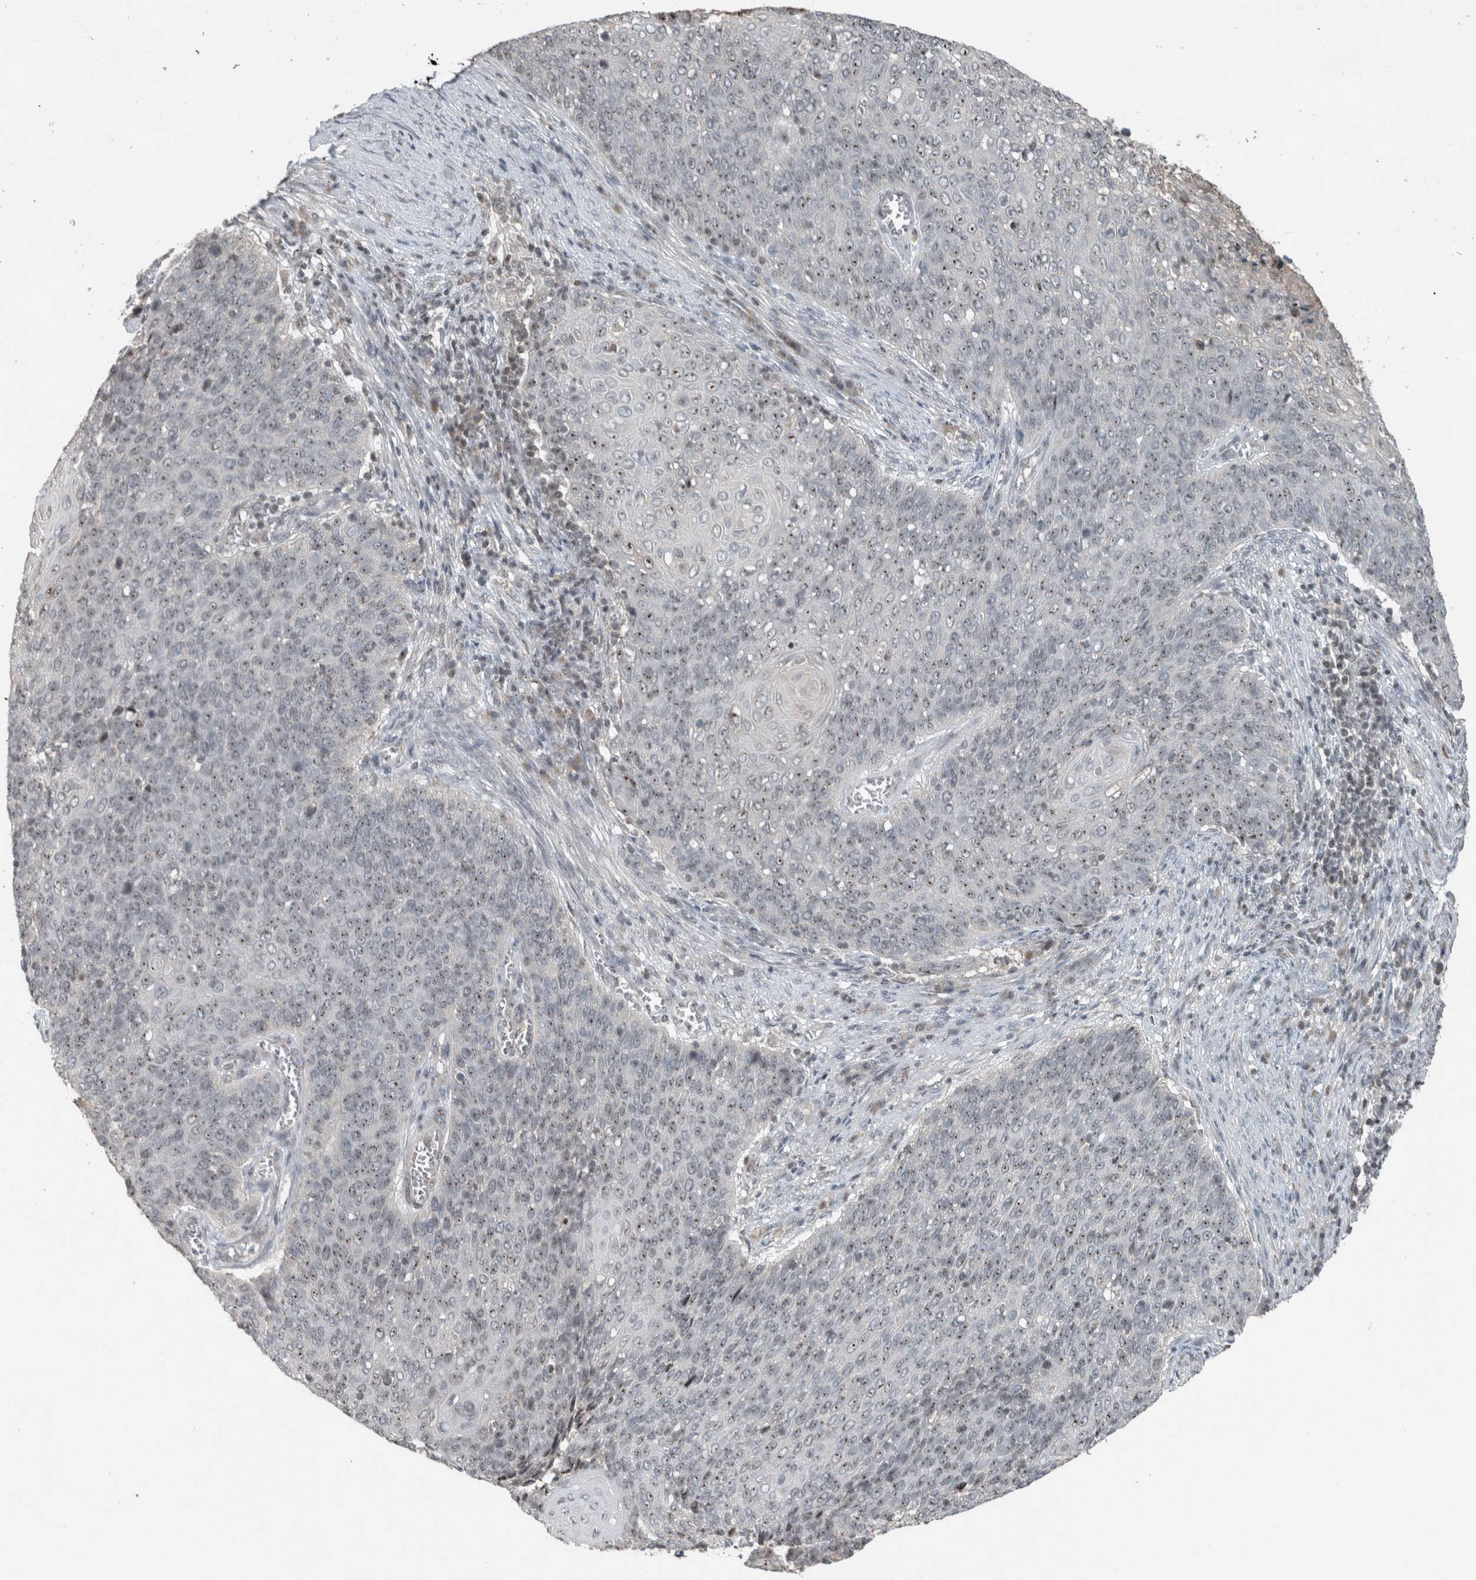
{"staining": {"intensity": "weak", "quantity": ">75%", "location": "nuclear"}, "tissue": "cervical cancer", "cell_type": "Tumor cells", "image_type": "cancer", "snomed": [{"axis": "morphology", "description": "Squamous cell carcinoma, NOS"}, {"axis": "topography", "description": "Cervix"}], "caption": "A high-resolution image shows immunohistochemistry staining of squamous cell carcinoma (cervical), which exhibits weak nuclear positivity in about >75% of tumor cells.", "gene": "RPF1", "patient": {"sex": "female", "age": 39}}